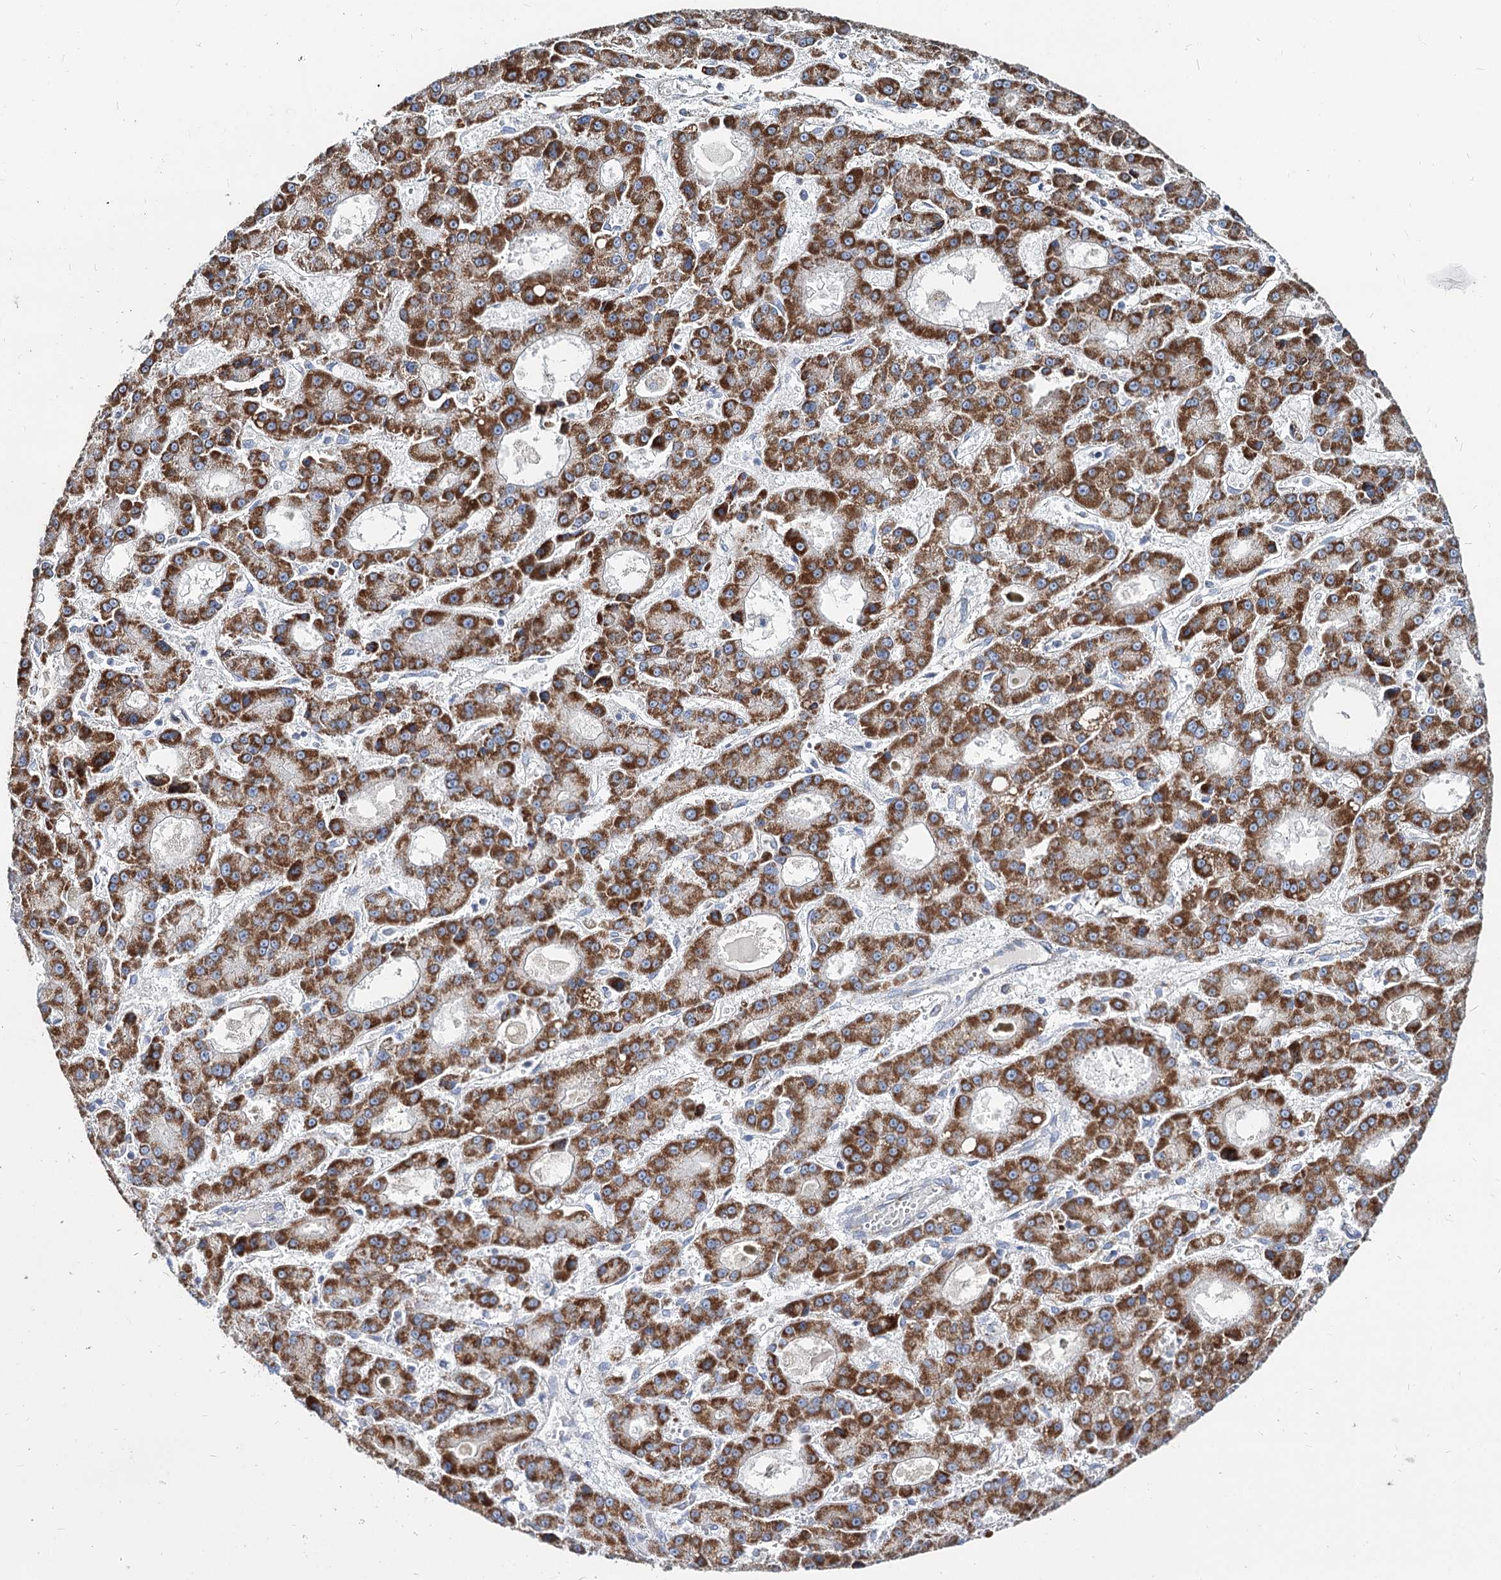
{"staining": {"intensity": "strong", "quantity": ">75%", "location": "cytoplasmic/membranous"}, "tissue": "liver cancer", "cell_type": "Tumor cells", "image_type": "cancer", "snomed": [{"axis": "morphology", "description": "Carcinoma, Hepatocellular, NOS"}, {"axis": "topography", "description": "Liver"}], "caption": "Immunohistochemistry (IHC) photomicrograph of human liver cancer stained for a protein (brown), which reveals high levels of strong cytoplasmic/membranous positivity in about >75% of tumor cells.", "gene": "MCCC2", "patient": {"sex": "male", "age": 70}}